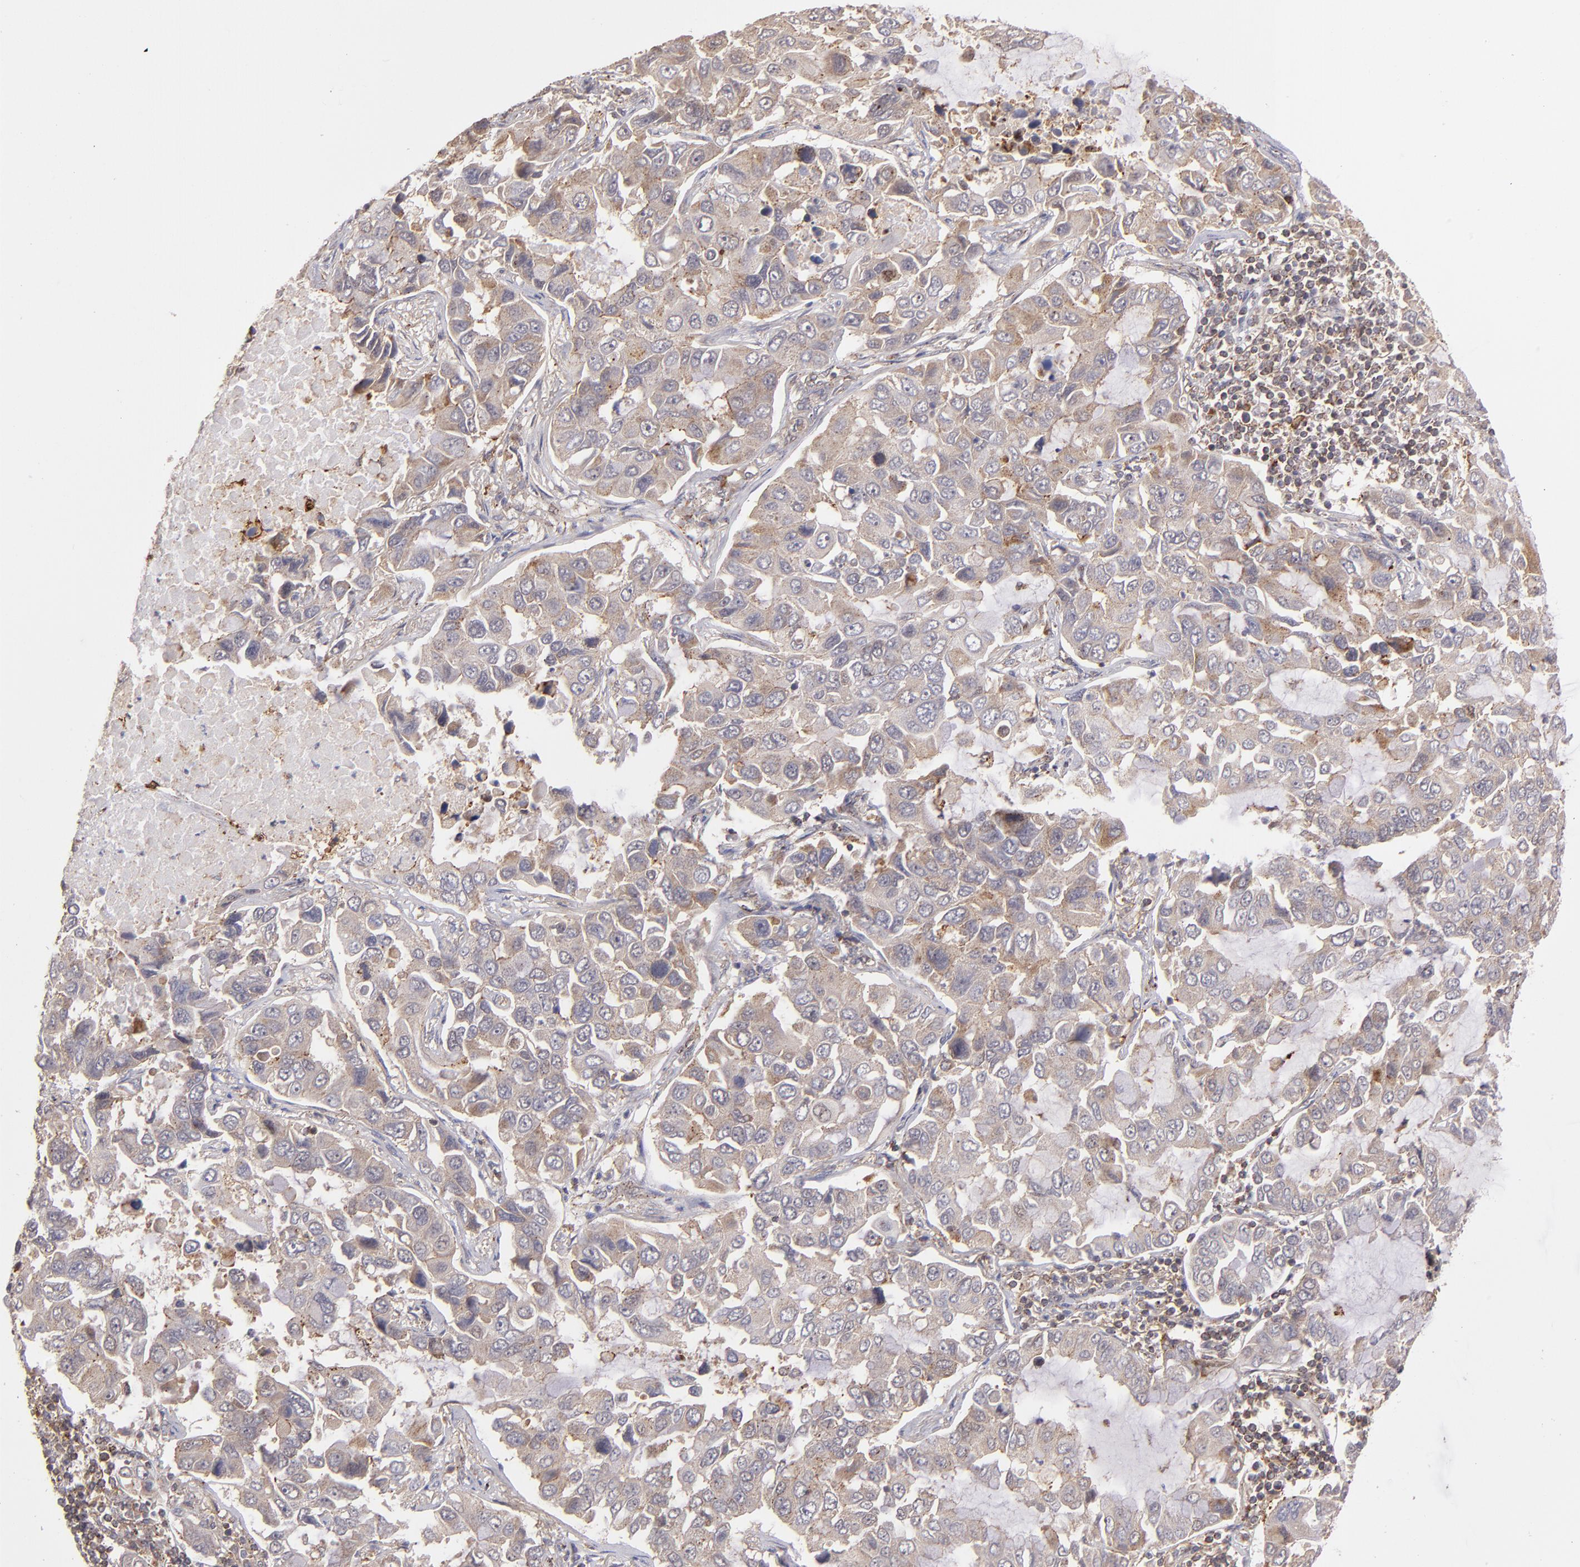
{"staining": {"intensity": "moderate", "quantity": ">75%", "location": "cytoplasmic/membranous"}, "tissue": "lung cancer", "cell_type": "Tumor cells", "image_type": "cancer", "snomed": [{"axis": "morphology", "description": "Adenocarcinoma, NOS"}, {"axis": "topography", "description": "Lung"}], "caption": "Immunohistochemical staining of adenocarcinoma (lung) exhibits medium levels of moderate cytoplasmic/membranous positivity in approximately >75% of tumor cells.", "gene": "ZFYVE1", "patient": {"sex": "male", "age": 64}}